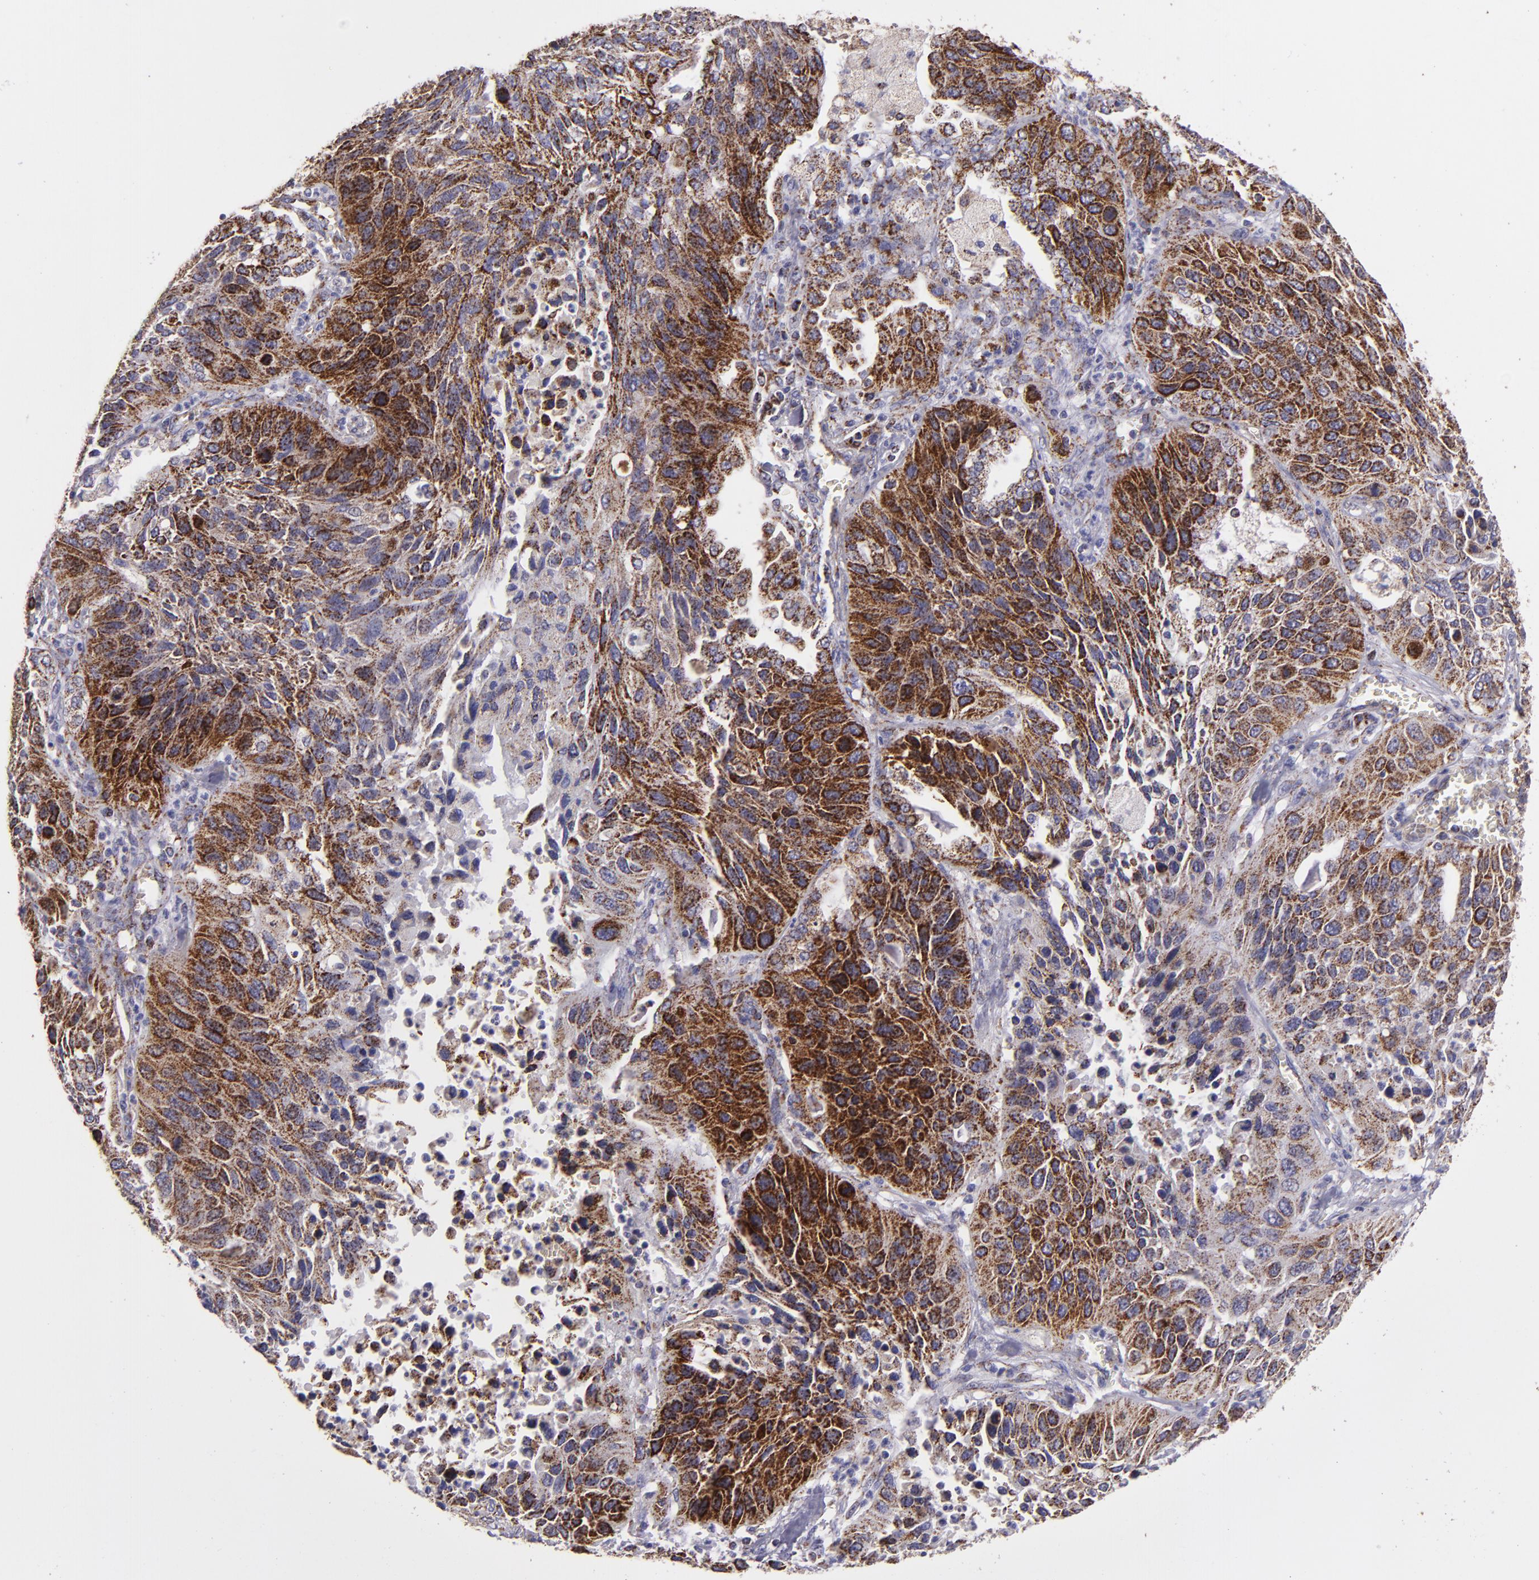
{"staining": {"intensity": "strong", "quantity": "25%-75%", "location": "cytoplasmic/membranous"}, "tissue": "lung cancer", "cell_type": "Tumor cells", "image_type": "cancer", "snomed": [{"axis": "morphology", "description": "Squamous cell carcinoma, NOS"}, {"axis": "topography", "description": "Lung"}], "caption": "Lung cancer (squamous cell carcinoma) was stained to show a protein in brown. There is high levels of strong cytoplasmic/membranous positivity in about 25%-75% of tumor cells. The staining was performed using DAB (3,3'-diaminobenzidine) to visualize the protein expression in brown, while the nuclei were stained in blue with hematoxylin (Magnification: 20x).", "gene": "HSPD1", "patient": {"sex": "female", "age": 76}}